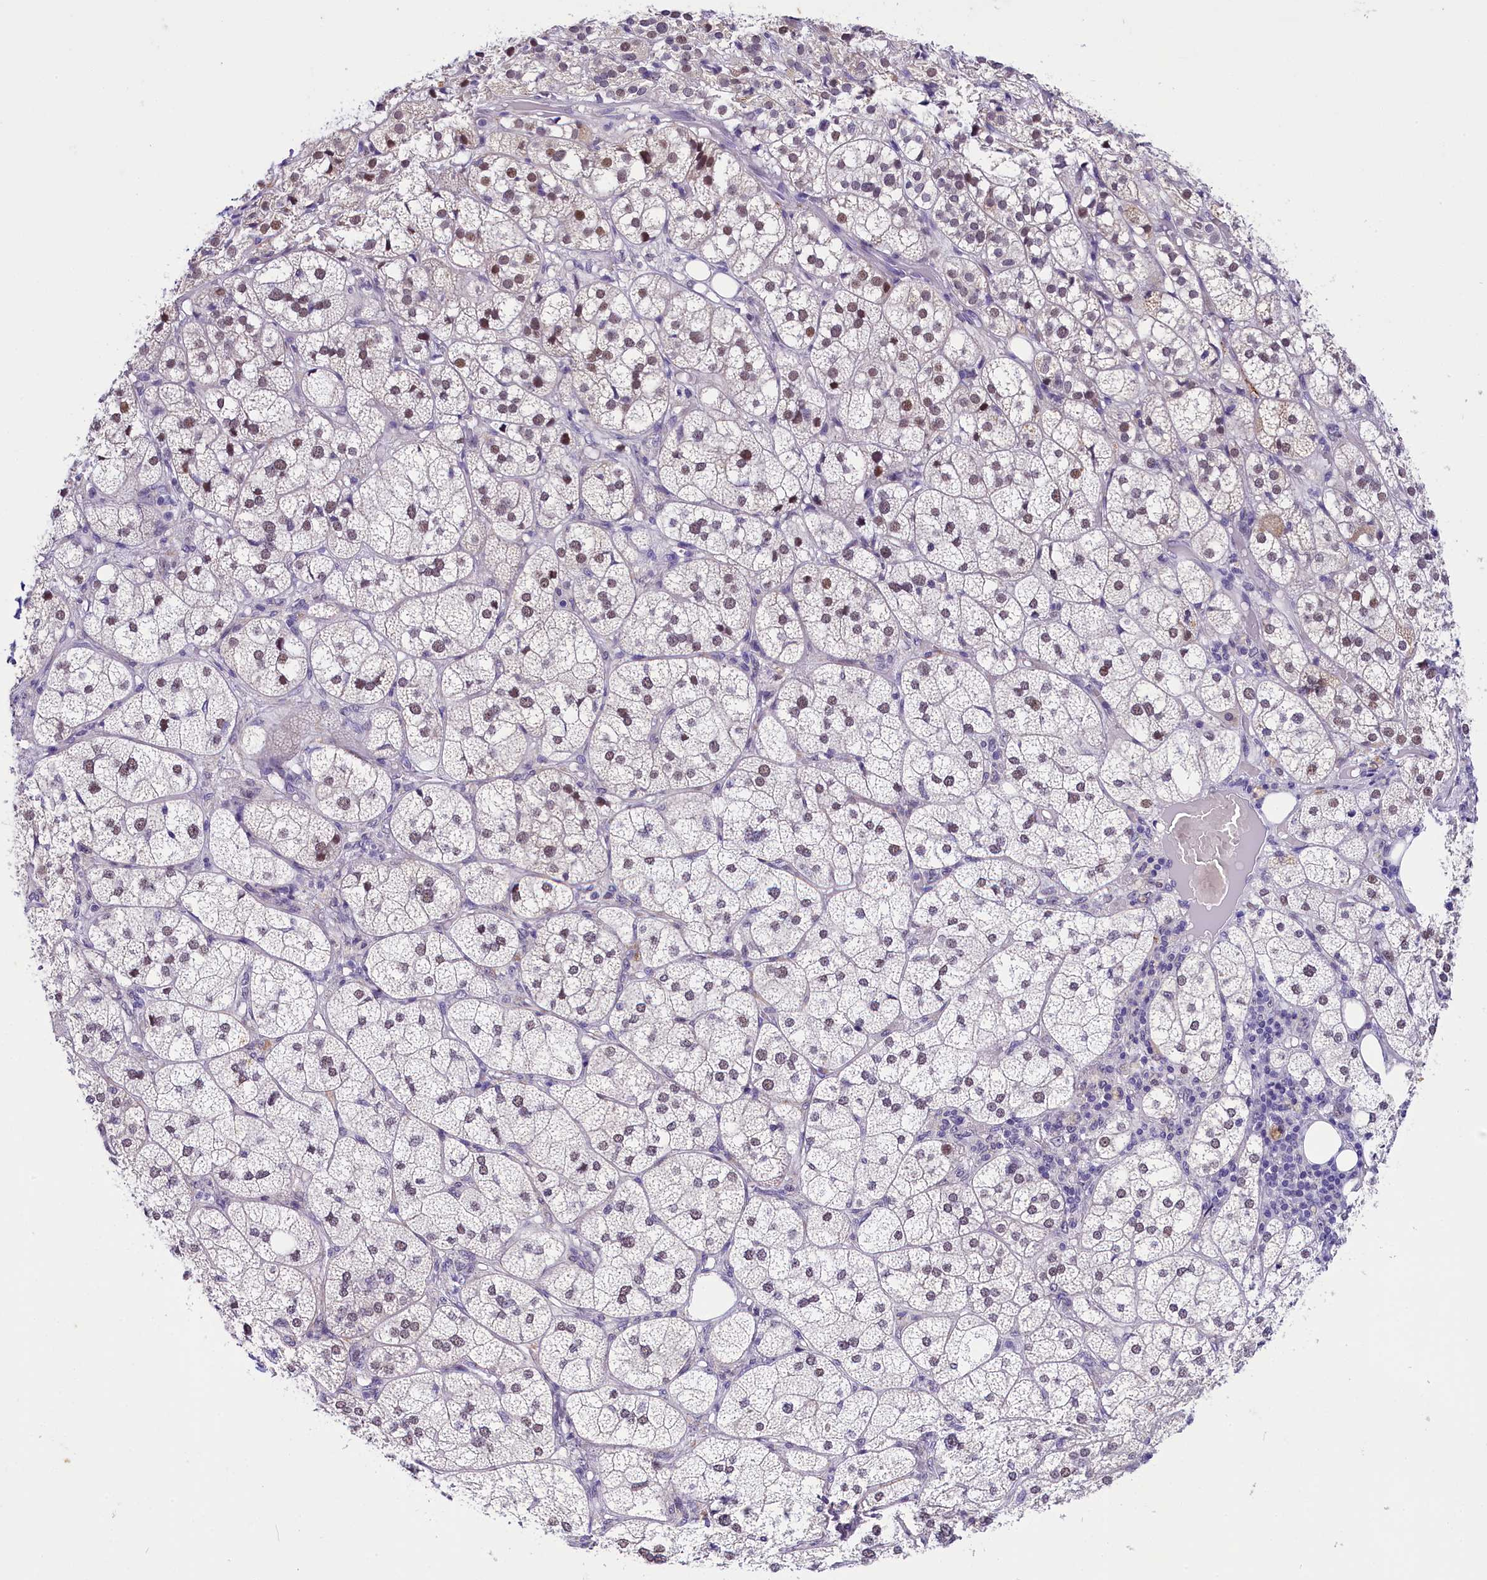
{"staining": {"intensity": "moderate", "quantity": "25%-75%", "location": "nuclear"}, "tissue": "adrenal gland", "cell_type": "Glandular cells", "image_type": "normal", "snomed": [{"axis": "morphology", "description": "Normal tissue, NOS"}, {"axis": "topography", "description": "Adrenal gland"}], "caption": "Glandular cells show medium levels of moderate nuclear positivity in about 25%-75% of cells in normal adrenal gland. (Brightfield microscopy of DAB IHC at high magnification).", "gene": "OSGEP", "patient": {"sex": "female", "age": 61}}